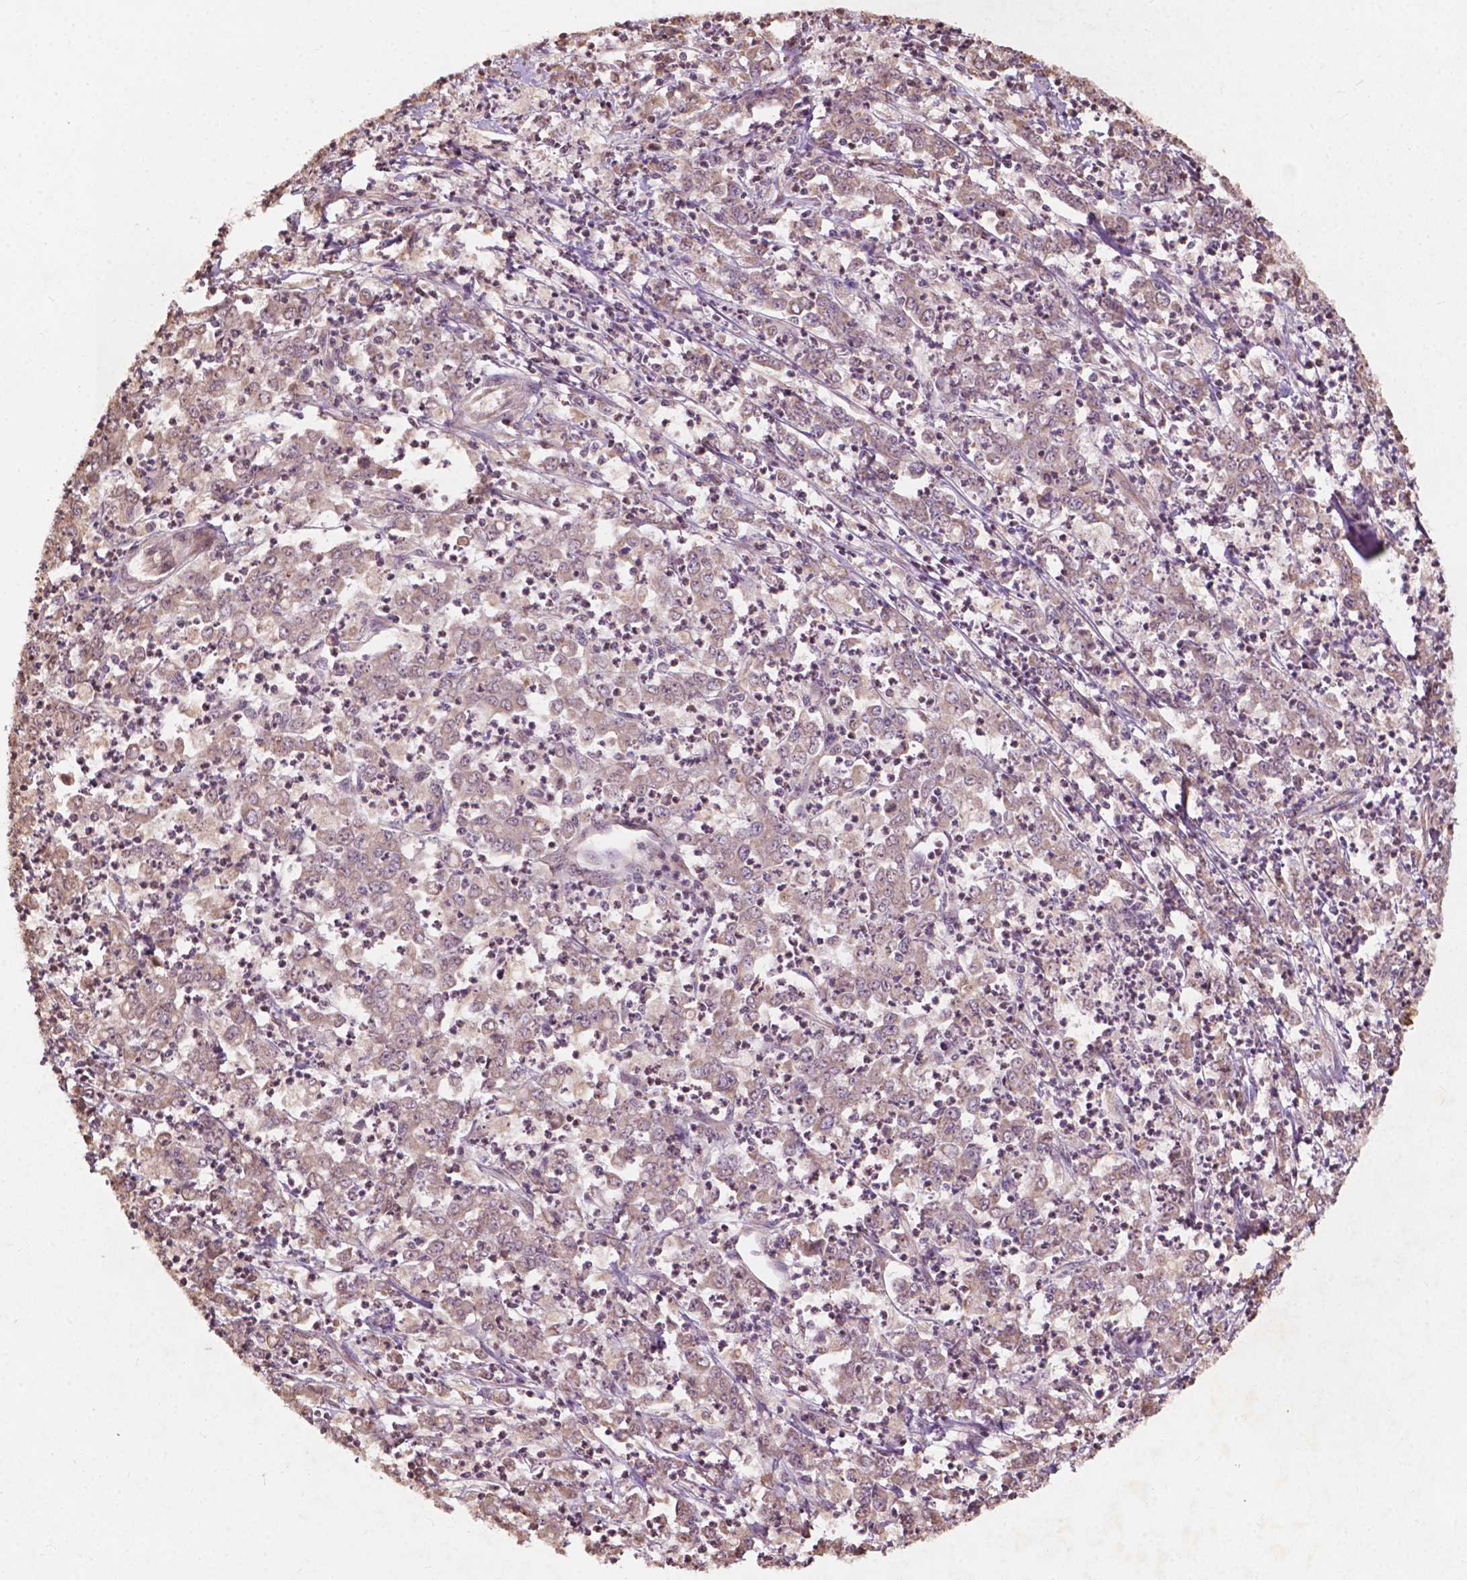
{"staining": {"intensity": "weak", "quantity": "<25%", "location": "cytoplasmic/membranous"}, "tissue": "stomach cancer", "cell_type": "Tumor cells", "image_type": "cancer", "snomed": [{"axis": "morphology", "description": "Adenocarcinoma, NOS"}, {"axis": "topography", "description": "Stomach, lower"}], "caption": "DAB (3,3'-diaminobenzidine) immunohistochemical staining of stomach cancer (adenocarcinoma) reveals no significant expression in tumor cells. (DAB (3,3'-diaminobenzidine) IHC visualized using brightfield microscopy, high magnification).", "gene": "CDC42BPA", "patient": {"sex": "female", "age": 71}}